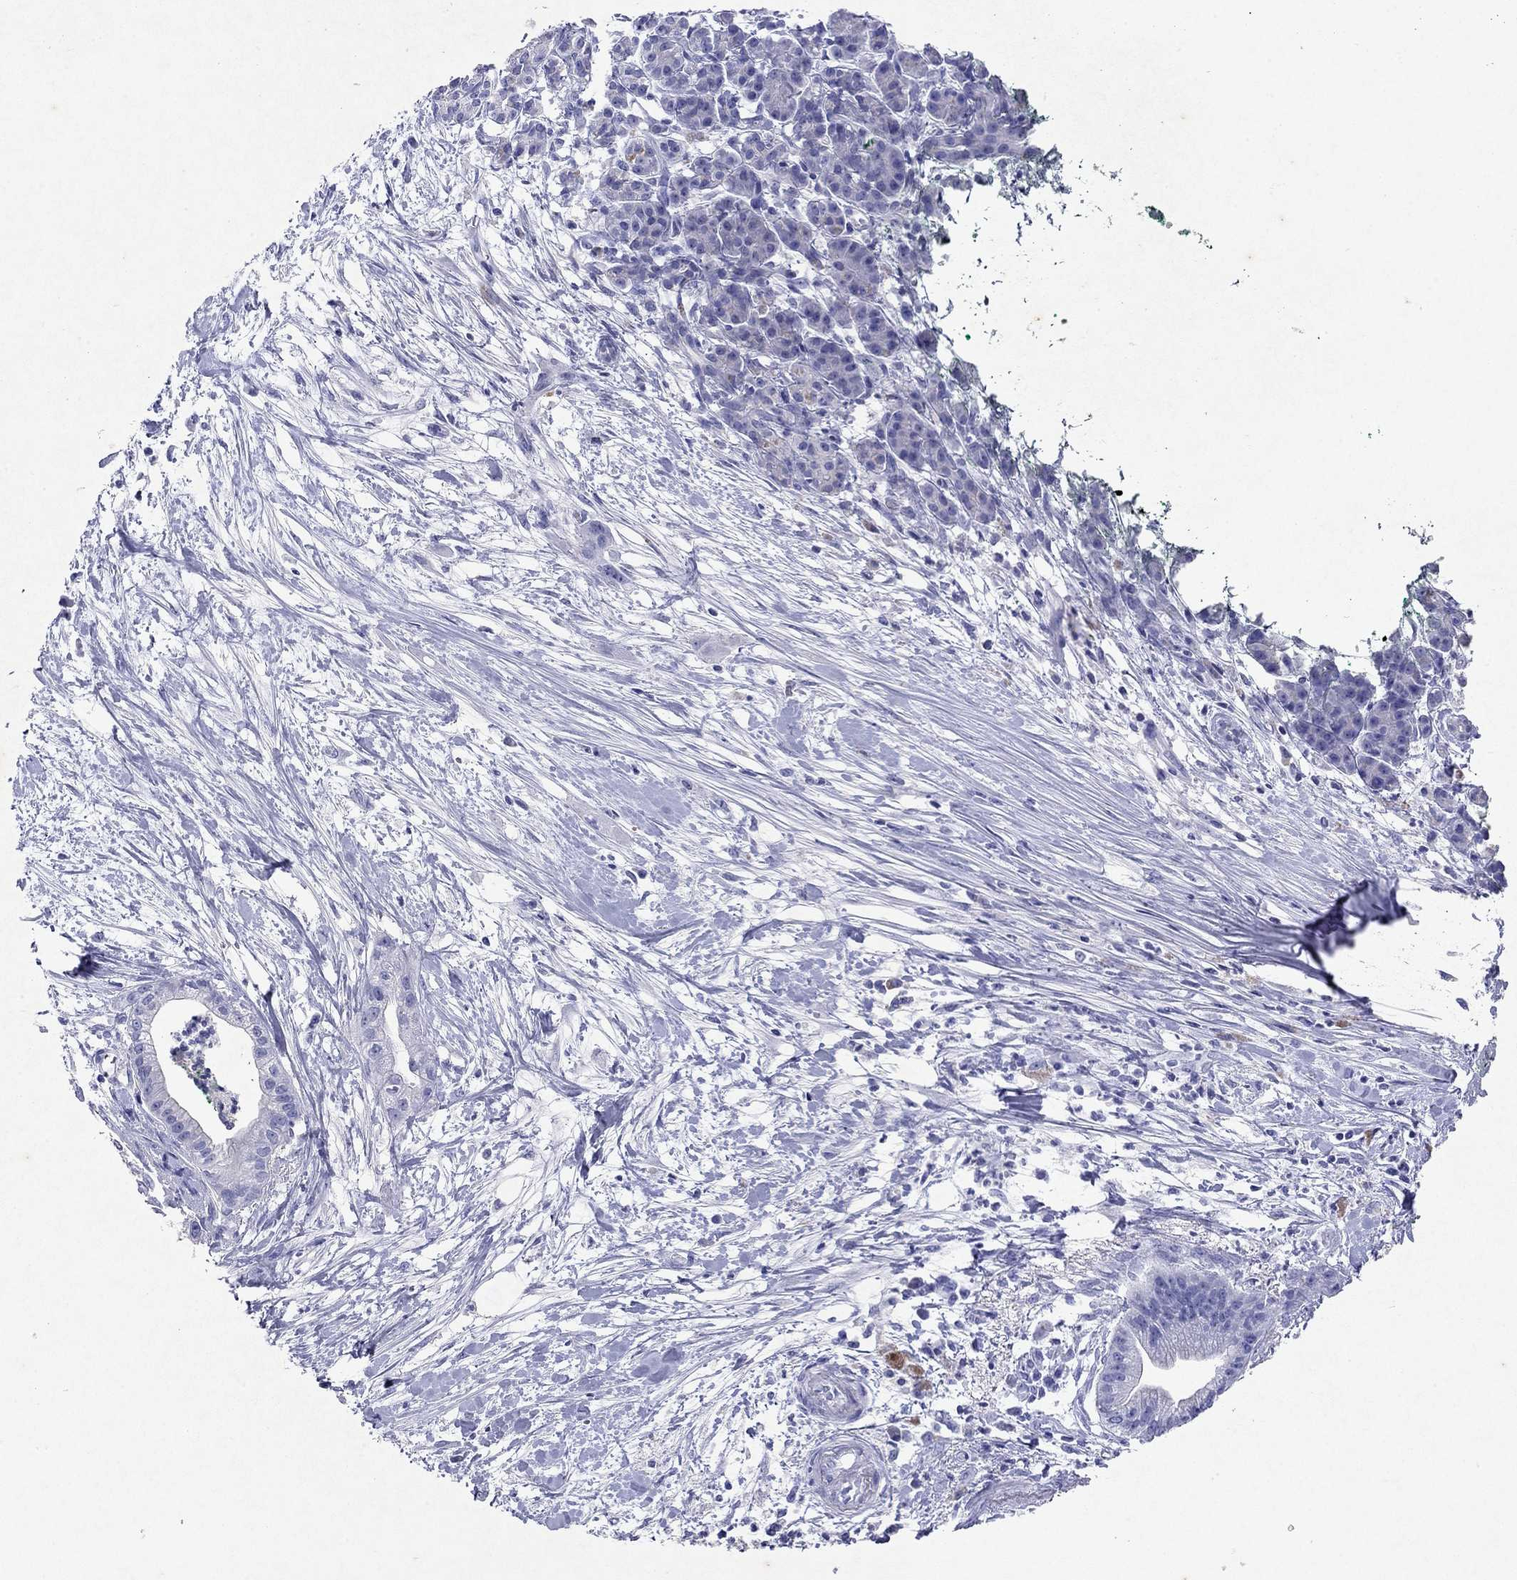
{"staining": {"intensity": "negative", "quantity": "none", "location": "none"}, "tissue": "pancreatic cancer", "cell_type": "Tumor cells", "image_type": "cancer", "snomed": [{"axis": "morphology", "description": "Normal tissue, NOS"}, {"axis": "morphology", "description": "Adenocarcinoma, NOS"}, {"axis": "topography", "description": "Lymph node"}, {"axis": "topography", "description": "Pancreas"}], "caption": "Protein analysis of pancreatic adenocarcinoma reveals no significant positivity in tumor cells.", "gene": "ARMC12", "patient": {"sex": "female", "age": 58}}